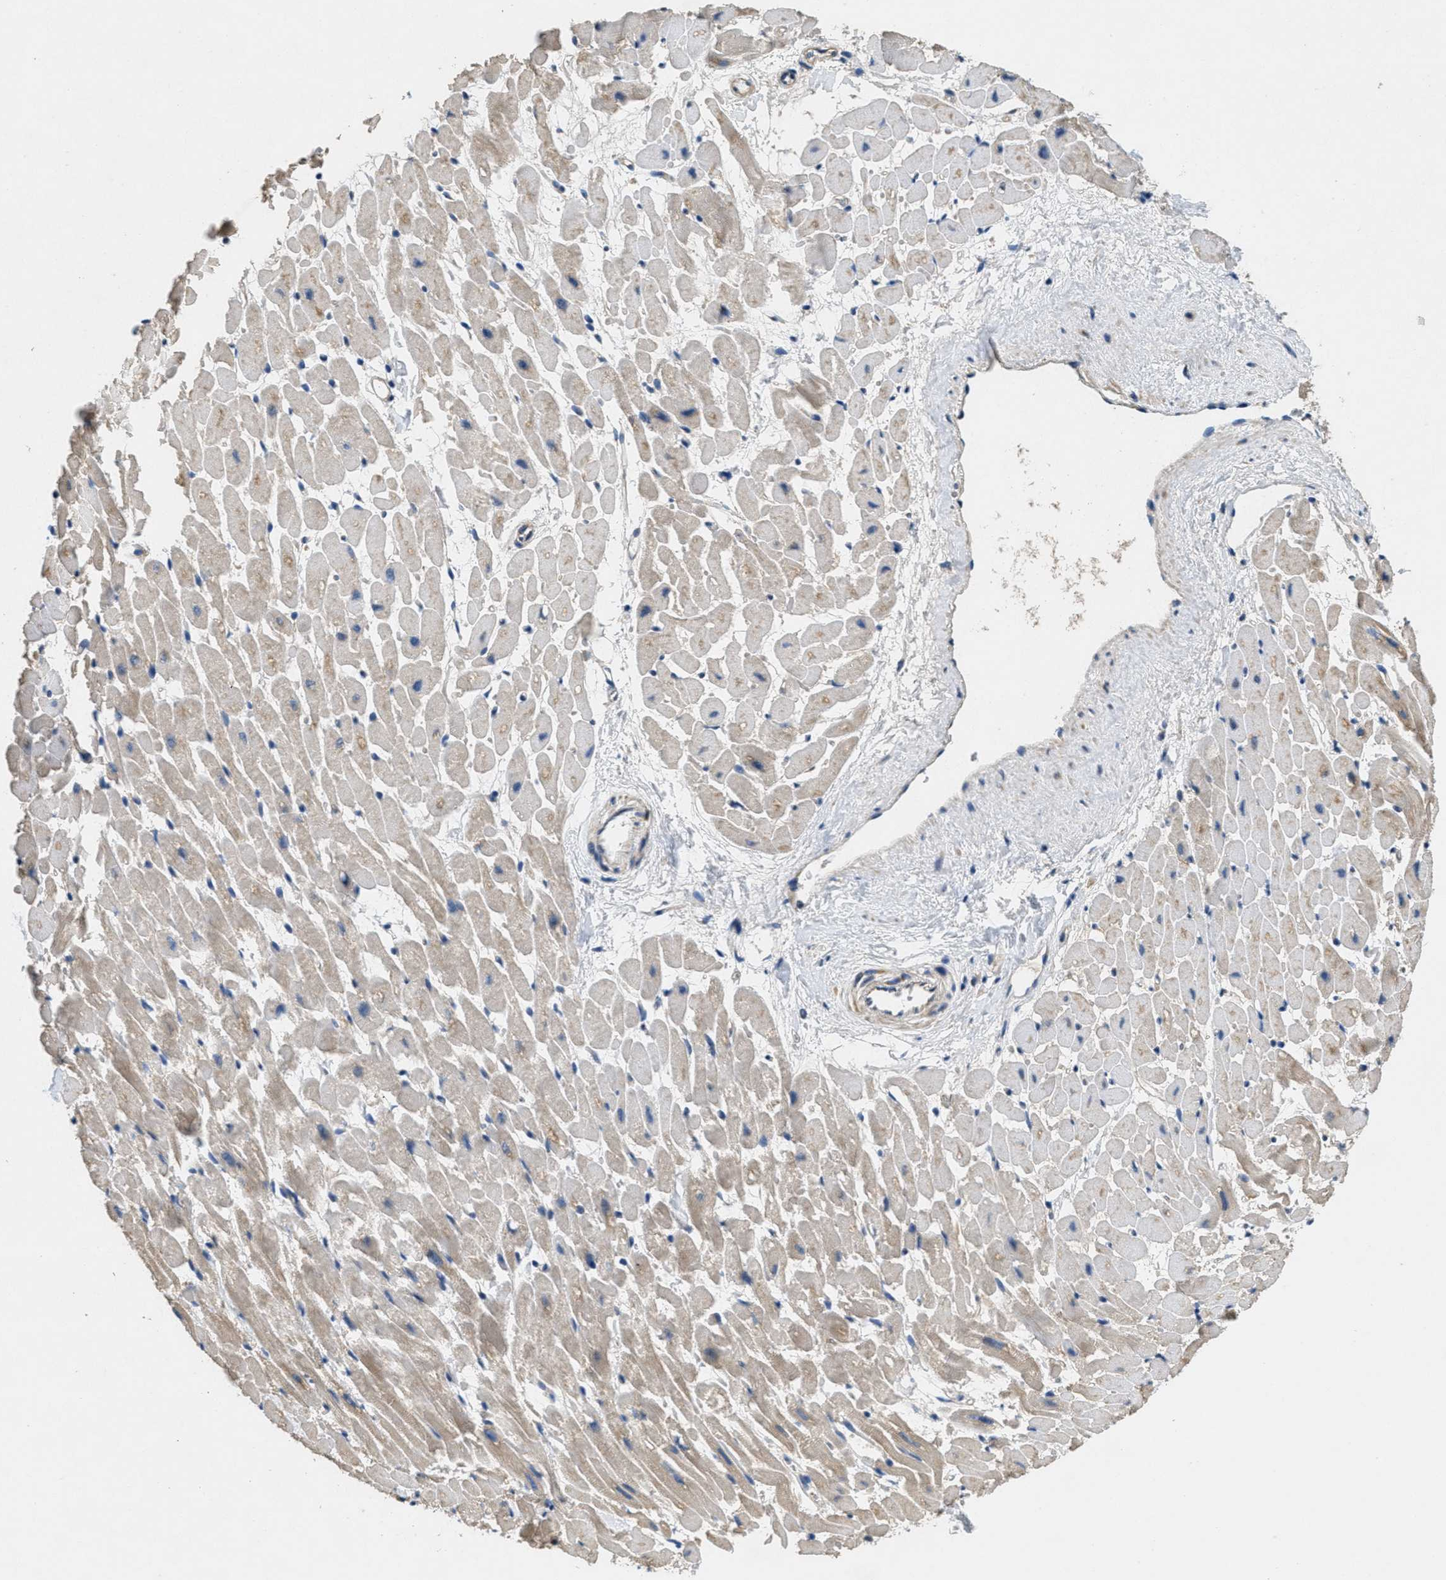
{"staining": {"intensity": "moderate", "quantity": ">75%", "location": "cytoplasmic/membranous"}, "tissue": "heart muscle", "cell_type": "Cardiomyocytes", "image_type": "normal", "snomed": [{"axis": "morphology", "description": "Normal tissue, NOS"}, {"axis": "topography", "description": "Heart"}], "caption": "Brown immunohistochemical staining in benign heart muscle reveals moderate cytoplasmic/membranous expression in approximately >75% of cardiomyocytes. (Stains: DAB (3,3'-diaminobenzidine) in brown, nuclei in blue, Microscopy: brightfield microscopy at high magnification).", "gene": "TOMM70", "patient": {"sex": "male", "age": 45}}